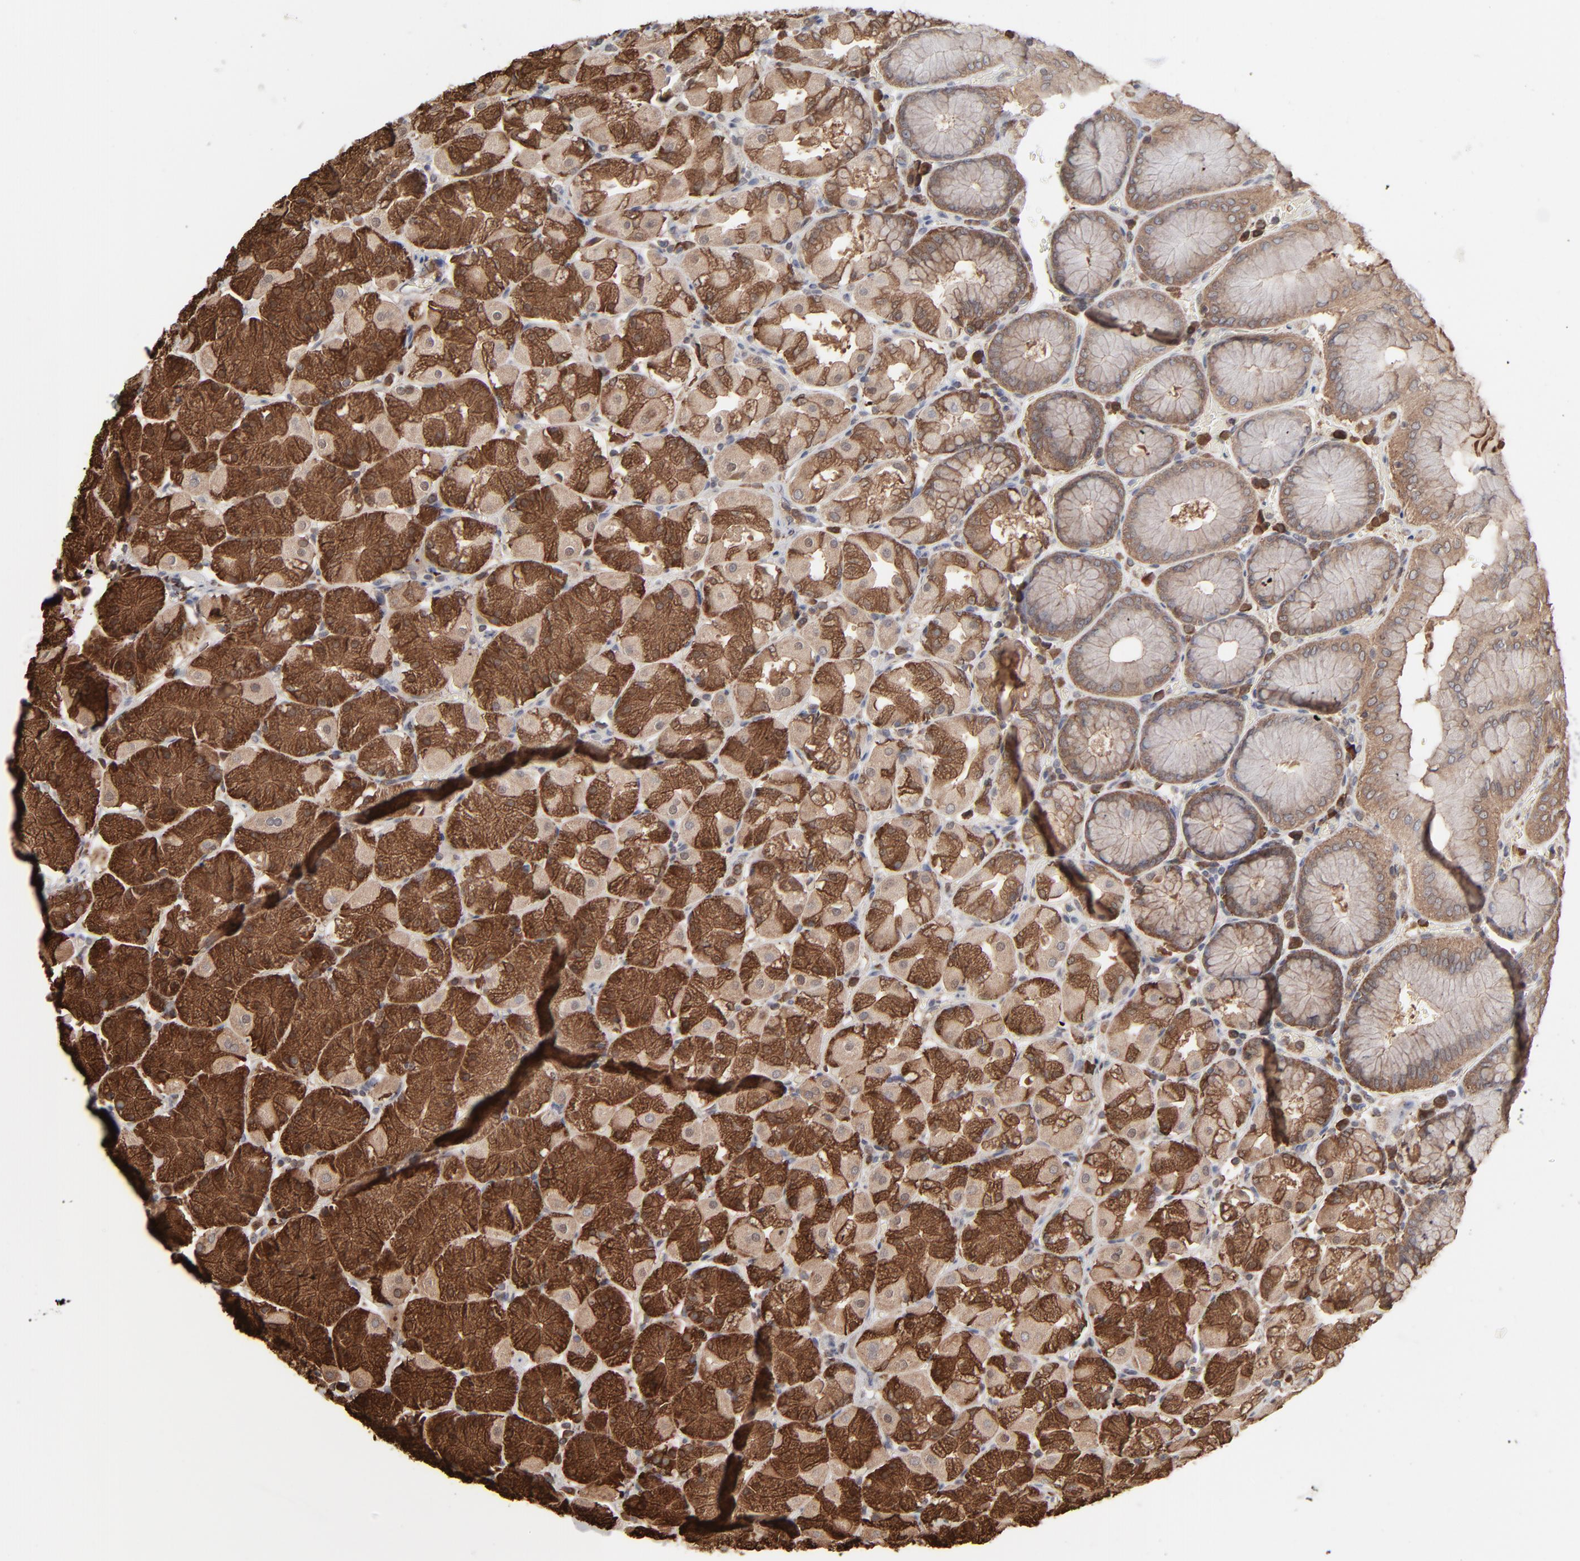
{"staining": {"intensity": "strong", "quantity": ">75%", "location": "cytoplasmic/membranous"}, "tissue": "stomach", "cell_type": "Glandular cells", "image_type": "normal", "snomed": [{"axis": "morphology", "description": "Normal tissue, NOS"}, {"axis": "topography", "description": "Stomach, upper"}, {"axis": "topography", "description": "Stomach"}], "caption": "Glandular cells exhibit high levels of strong cytoplasmic/membranous expression in approximately >75% of cells in unremarkable stomach.", "gene": "NME1", "patient": {"sex": "male", "age": 76}}